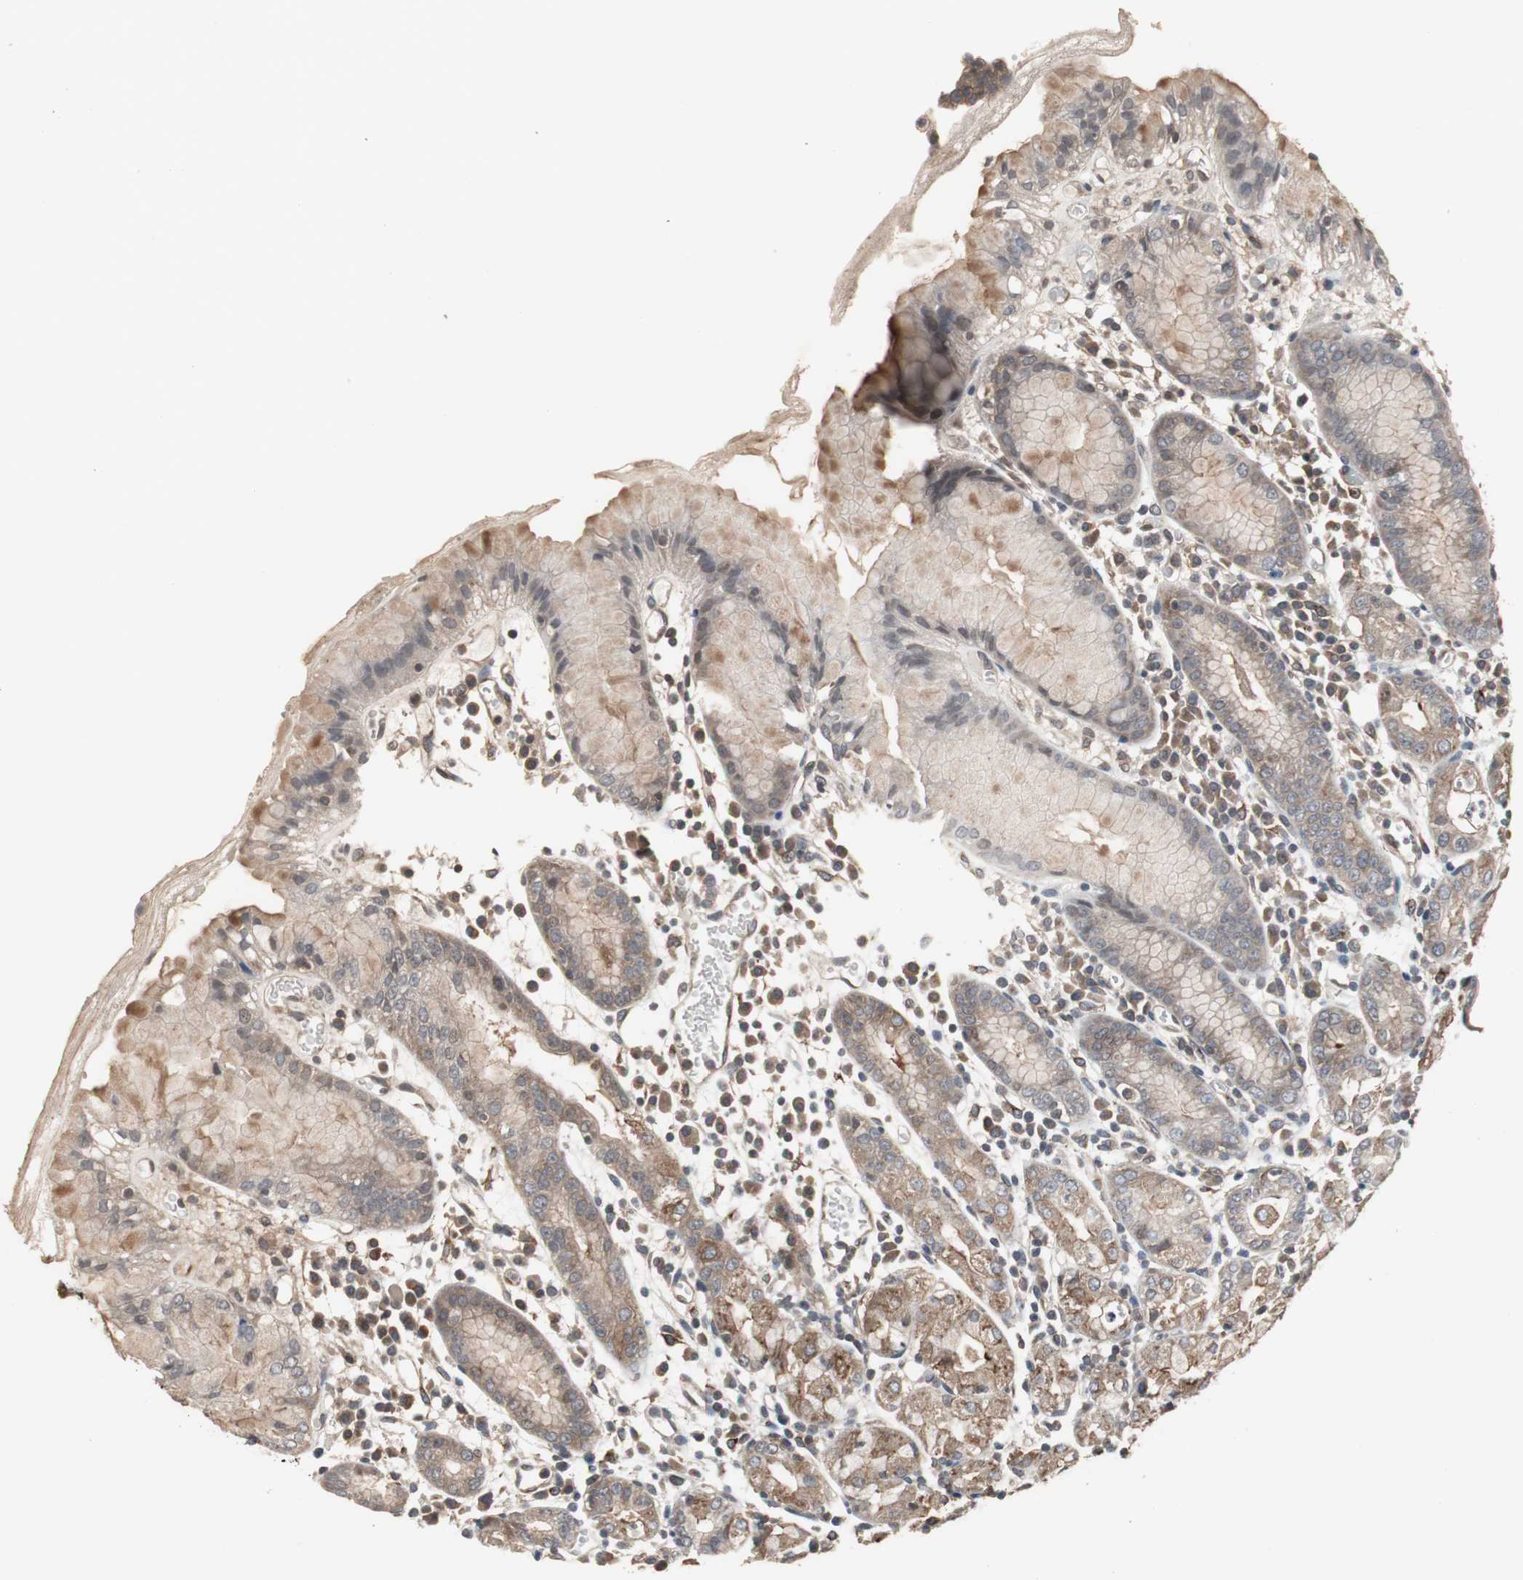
{"staining": {"intensity": "moderate", "quantity": ">75%", "location": "cytoplasmic/membranous"}, "tissue": "stomach", "cell_type": "Glandular cells", "image_type": "normal", "snomed": [{"axis": "morphology", "description": "Normal tissue, NOS"}, {"axis": "topography", "description": "Stomach"}, {"axis": "topography", "description": "Stomach, lower"}], "caption": "Protein staining shows moderate cytoplasmic/membranous staining in approximately >75% of glandular cells in unremarkable stomach.", "gene": "ATP2B2", "patient": {"sex": "female", "age": 75}}